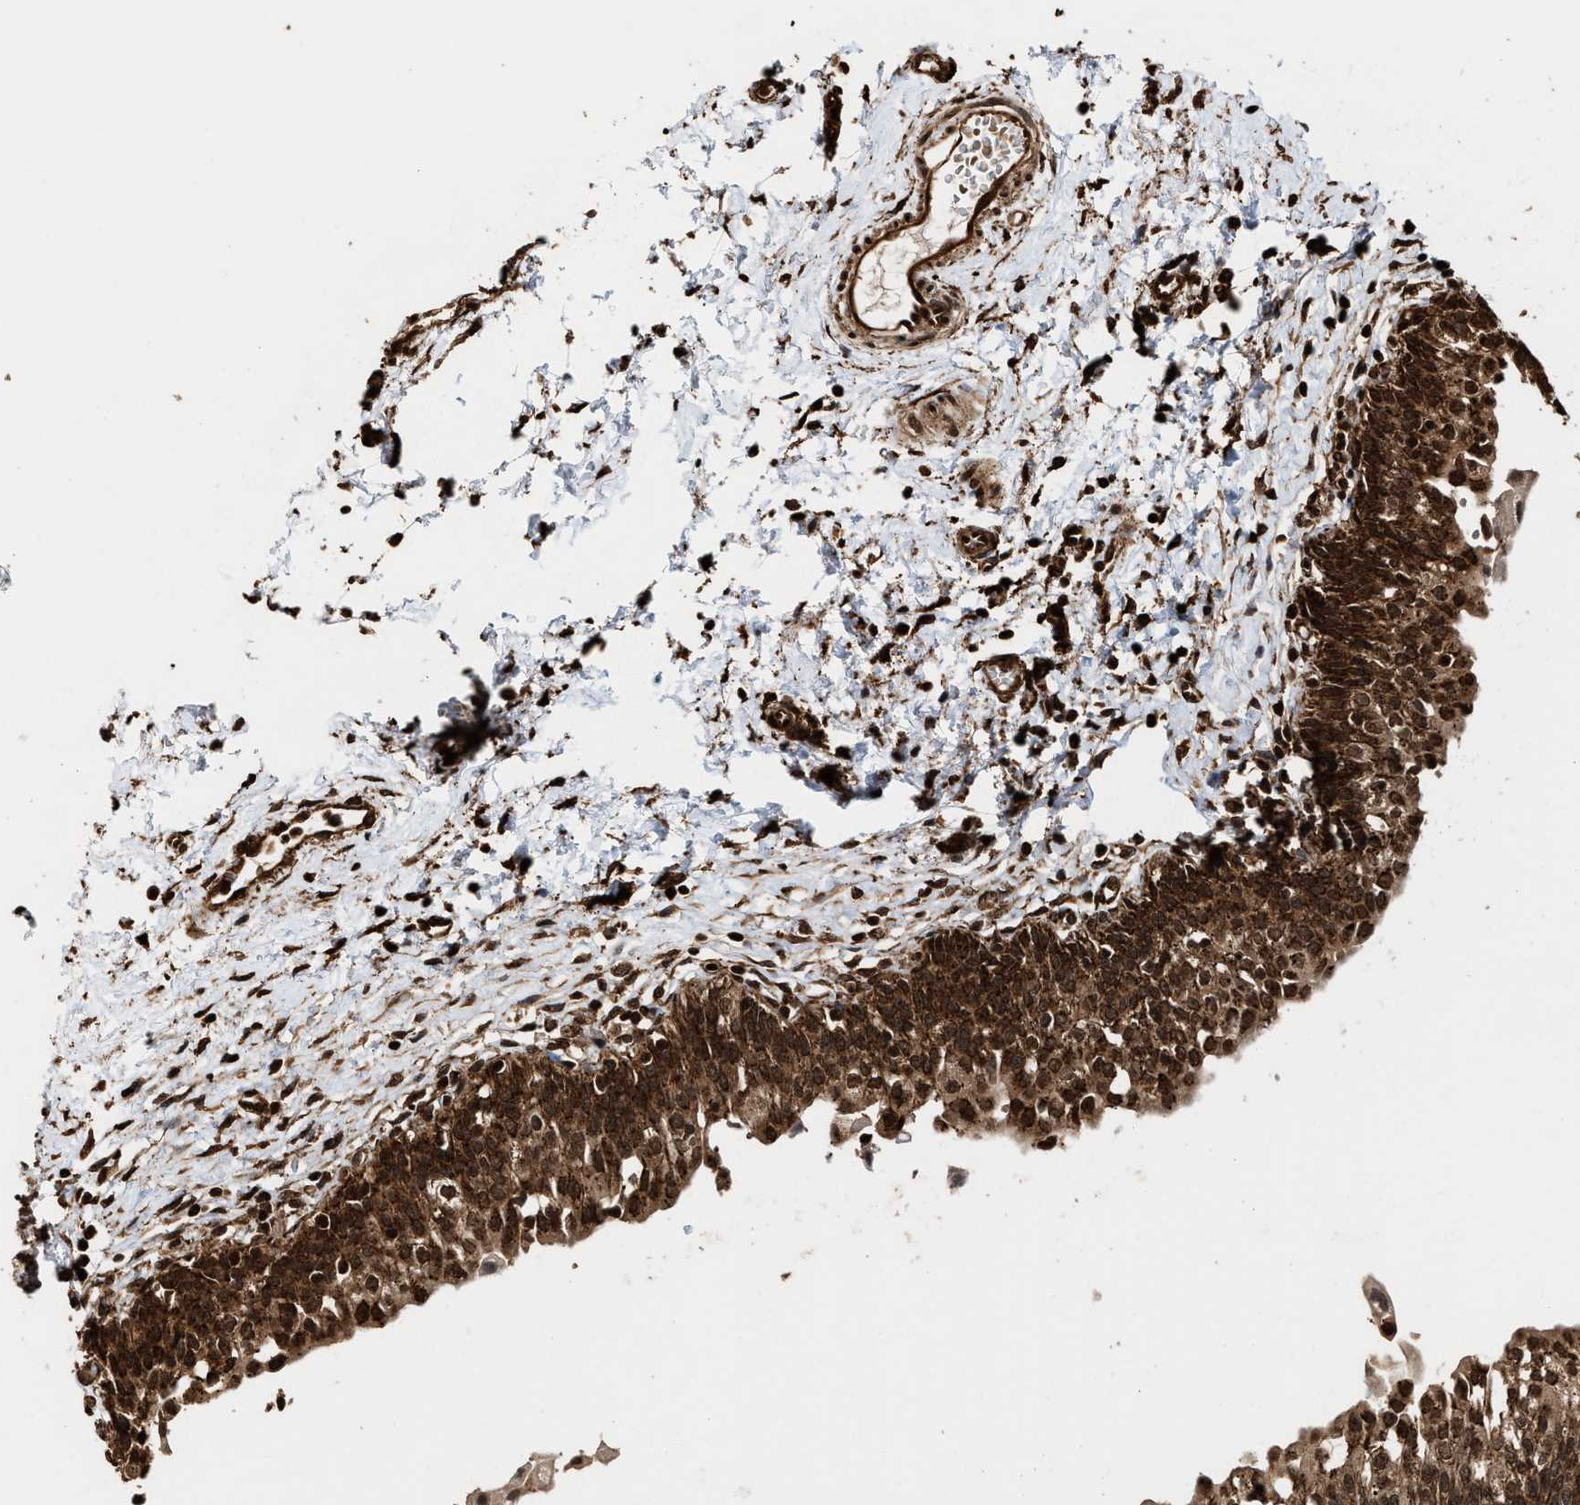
{"staining": {"intensity": "strong", "quantity": ">75%", "location": "cytoplasmic/membranous,nuclear"}, "tissue": "urinary bladder", "cell_type": "Urothelial cells", "image_type": "normal", "snomed": [{"axis": "morphology", "description": "Normal tissue, NOS"}, {"axis": "topography", "description": "Urinary bladder"}], "caption": "DAB (3,3'-diaminobenzidine) immunohistochemical staining of normal human urinary bladder demonstrates strong cytoplasmic/membranous,nuclear protein staining in approximately >75% of urothelial cells.", "gene": "SEPTIN2", "patient": {"sex": "male", "age": 55}}